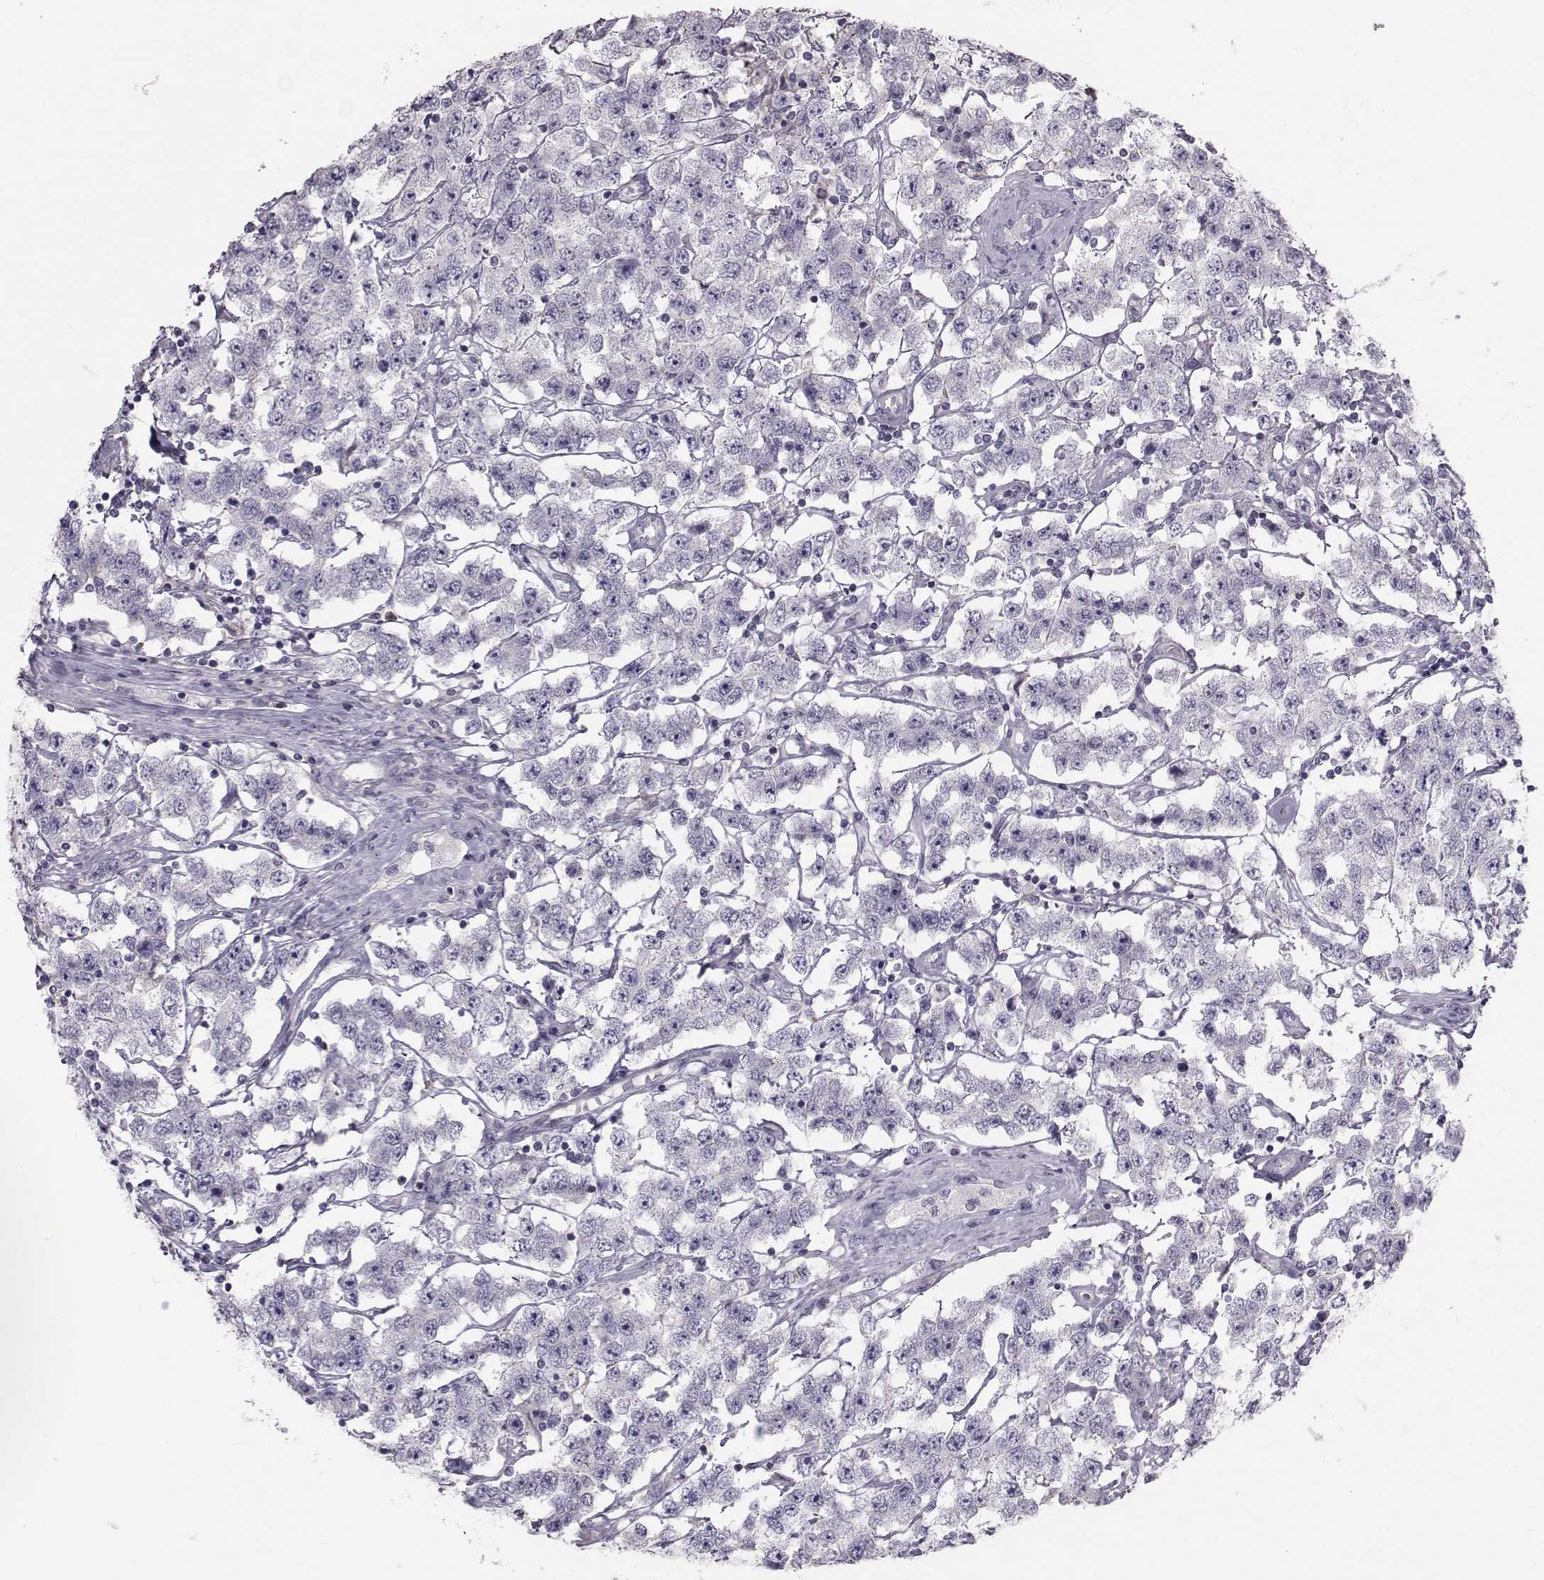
{"staining": {"intensity": "negative", "quantity": "none", "location": "none"}, "tissue": "testis cancer", "cell_type": "Tumor cells", "image_type": "cancer", "snomed": [{"axis": "morphology", "description": "Seminoma, NOS"}, {"axis": "topography", "description": "Testis"}], "caption": "Image shows no significant protein expression in tumor cells of testis seminoma. The staining was performed using DAB to visualize the protein expression in brown, while the nuclei were stained in blue with hematoxylin (Magnification: 20x).", "gene": "GARIN3", "patient": {"sex": "male", "age": 52}}